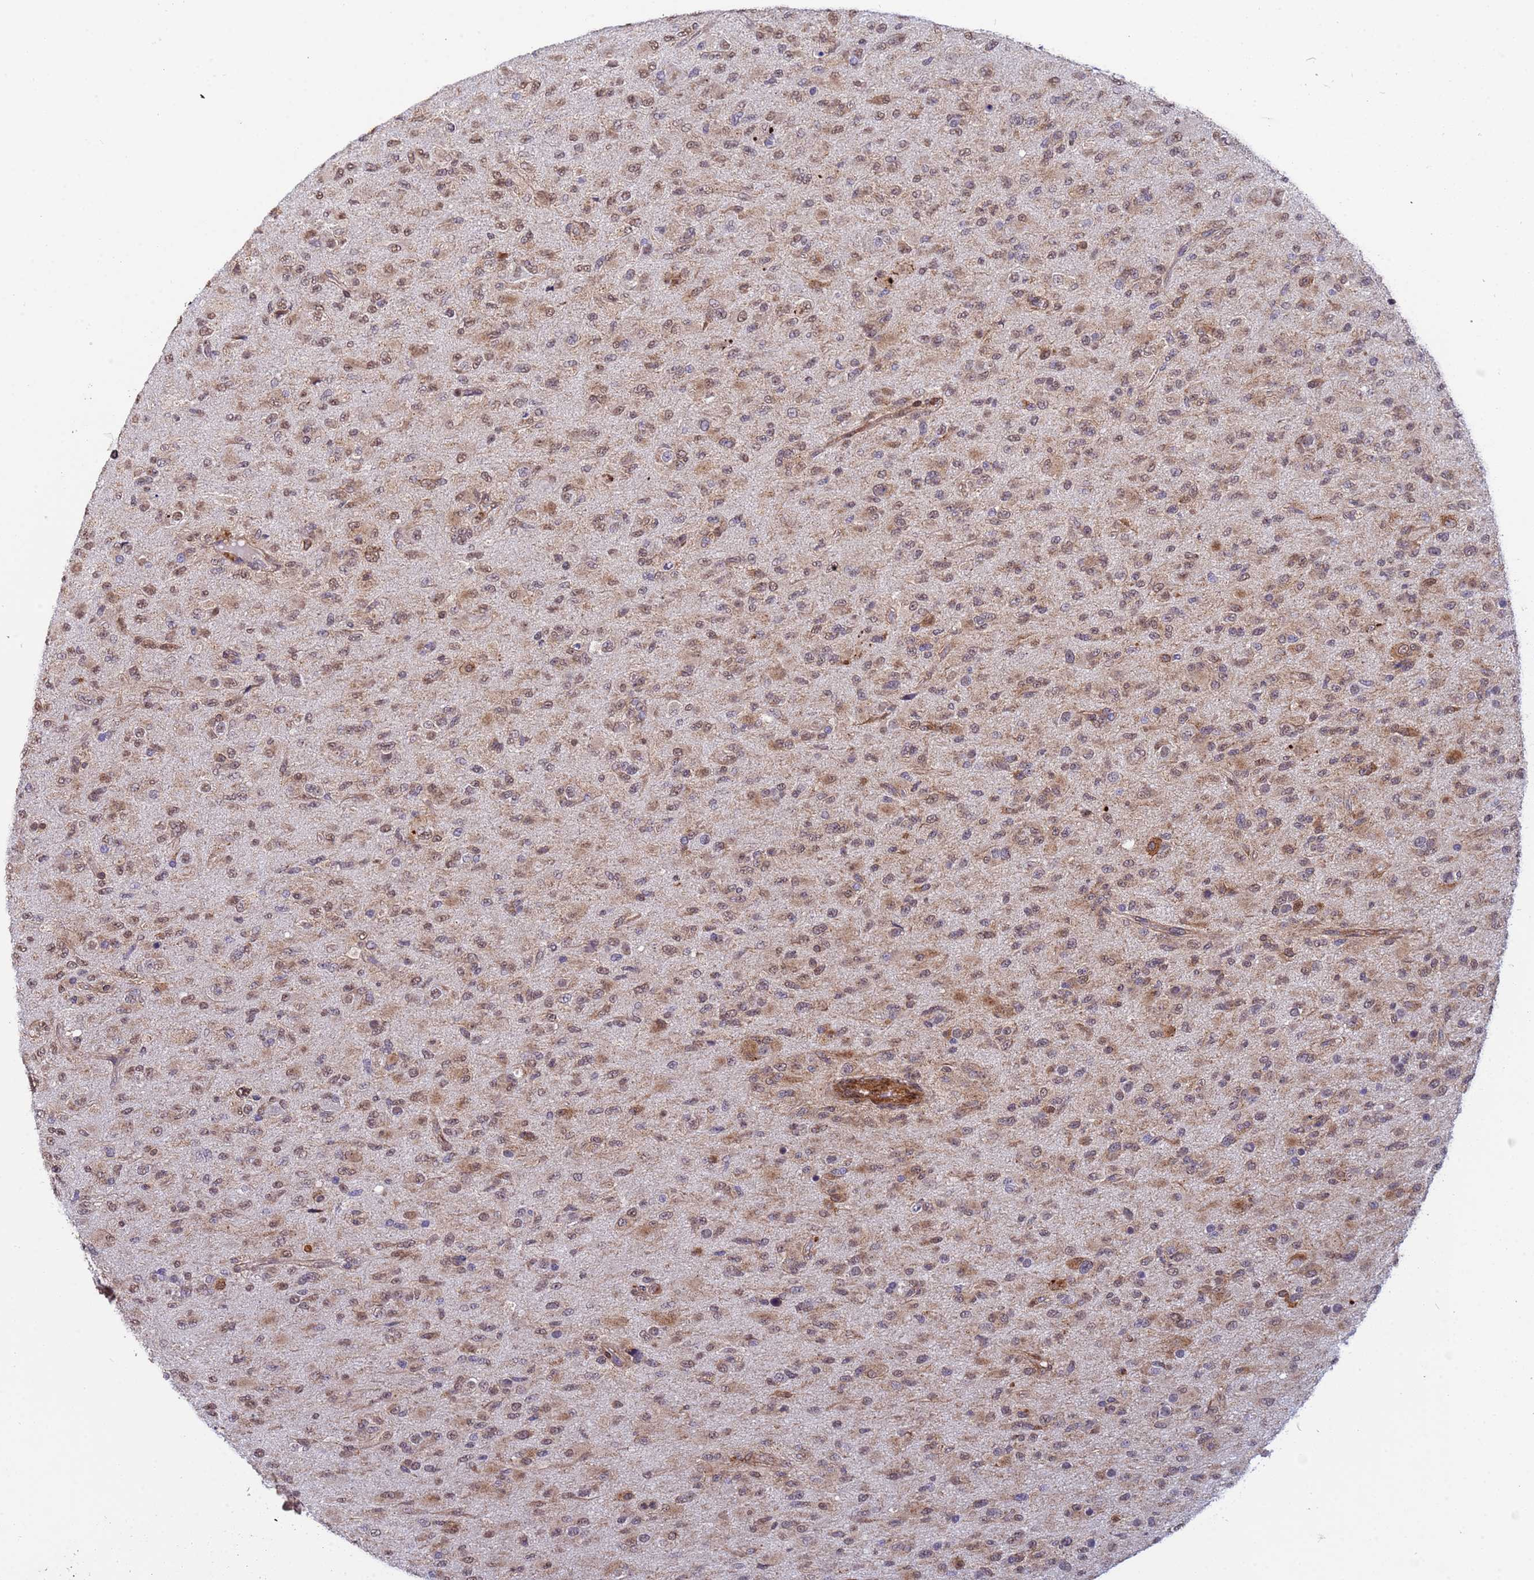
{"staining": {"intensity": "moderate", "quantity": ">75%", "location": "cytoplasmic/membranous,nuclear"}, "tissue": "glioma", "cell_type": "Tumor cells", "image_type": "cancer", "snomed": [{"axis": "morphology", "description": "Glioma, malignant, Low grade"}, {"axis": "topography", "description": "Brain"}], "caption": "Immunohistochemical staining of glioma demonstrates medium levels of moderate cytoplasmic/membranous and nuclear protein staining in approximately >75% of tumor cells.", "gene": "TRIP6", "patient": {"sex": "male", "age": 65}}